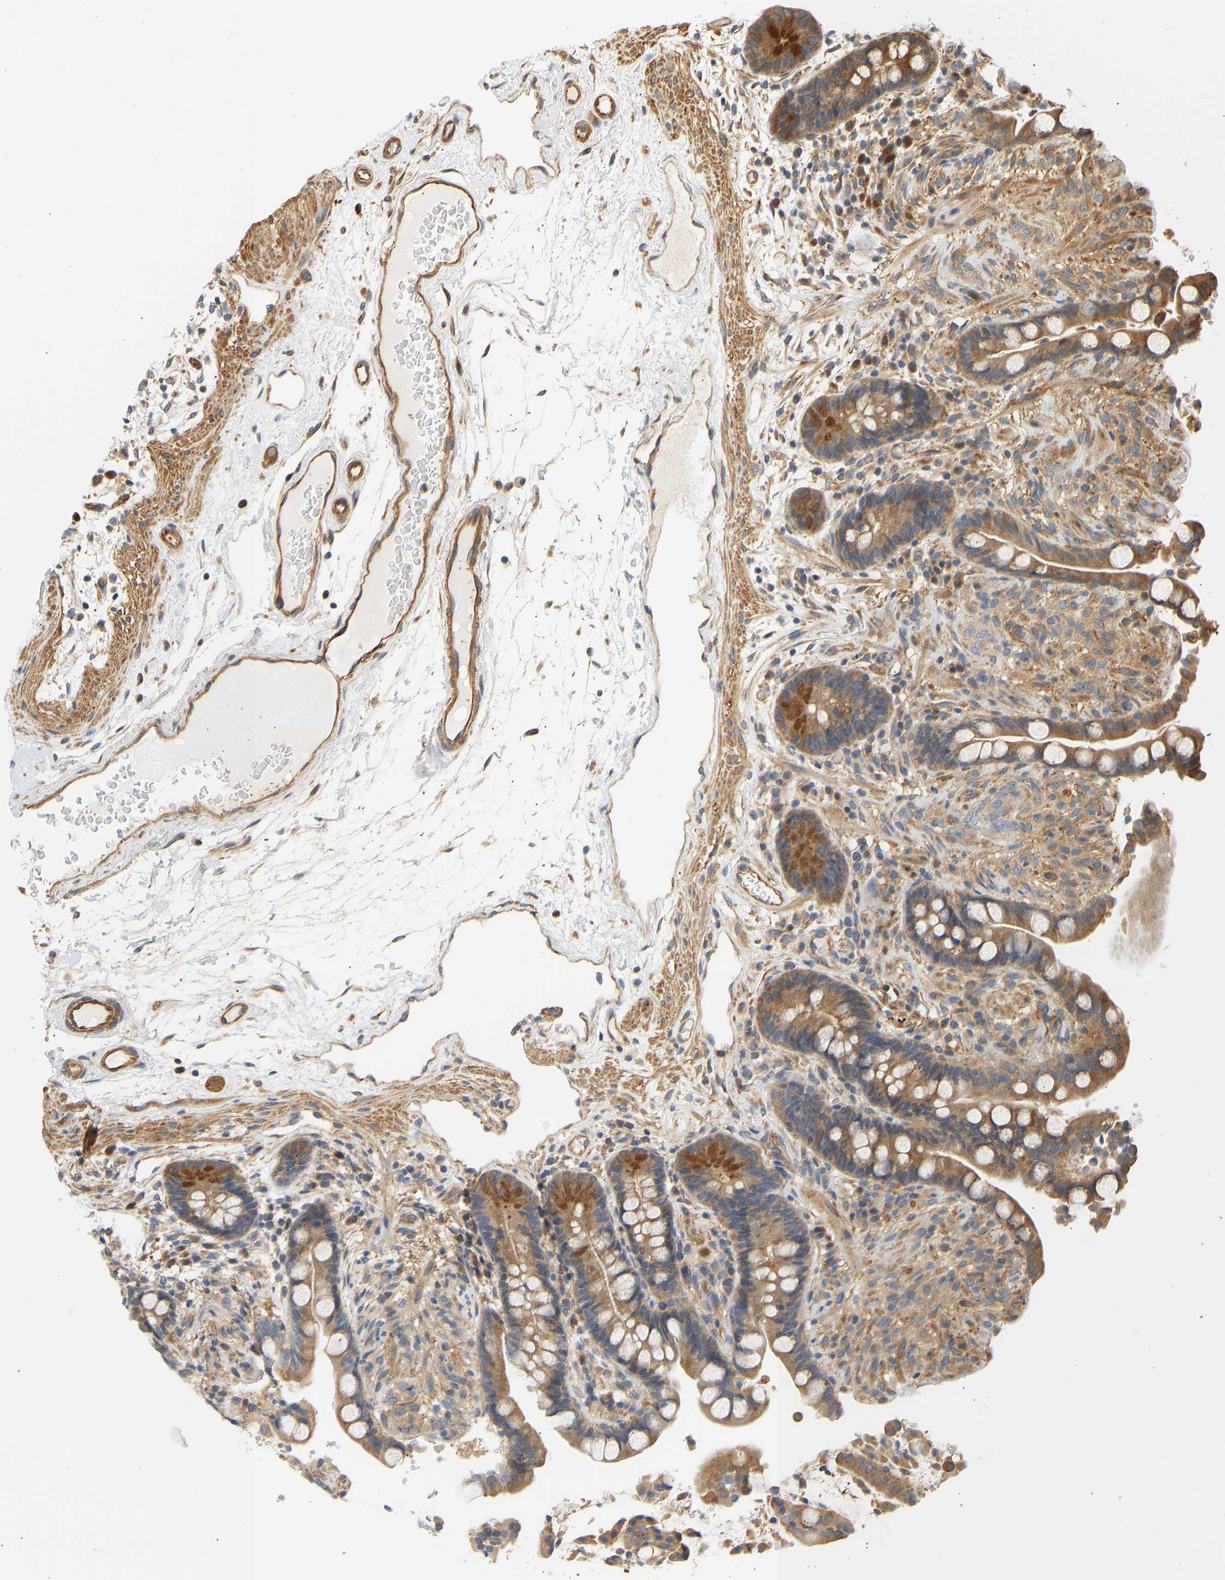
{"staining": {"intensity": "moderate", "quantity": "25%-75%", "location": "cytoplasmic/membranous"}, "tissue": "colon", "cell_type": "Endothelial cells", "image_type": "normal", "snomed": [{"axis": "morphology", "description": "Normal tissue, NOS"}, {"axis": "topography", "description": "Colon"}], "caption": "IHC (DAB) staining of benign colon displays moderate cytoplasmic/membranous protein staining in approximately 25%-75% of endothelial cells. The protein of interest is shown in brown color, while the nuclei are stained blue.", "gene": "CEP57", "patient": {"sex": "male", "age": 73}}